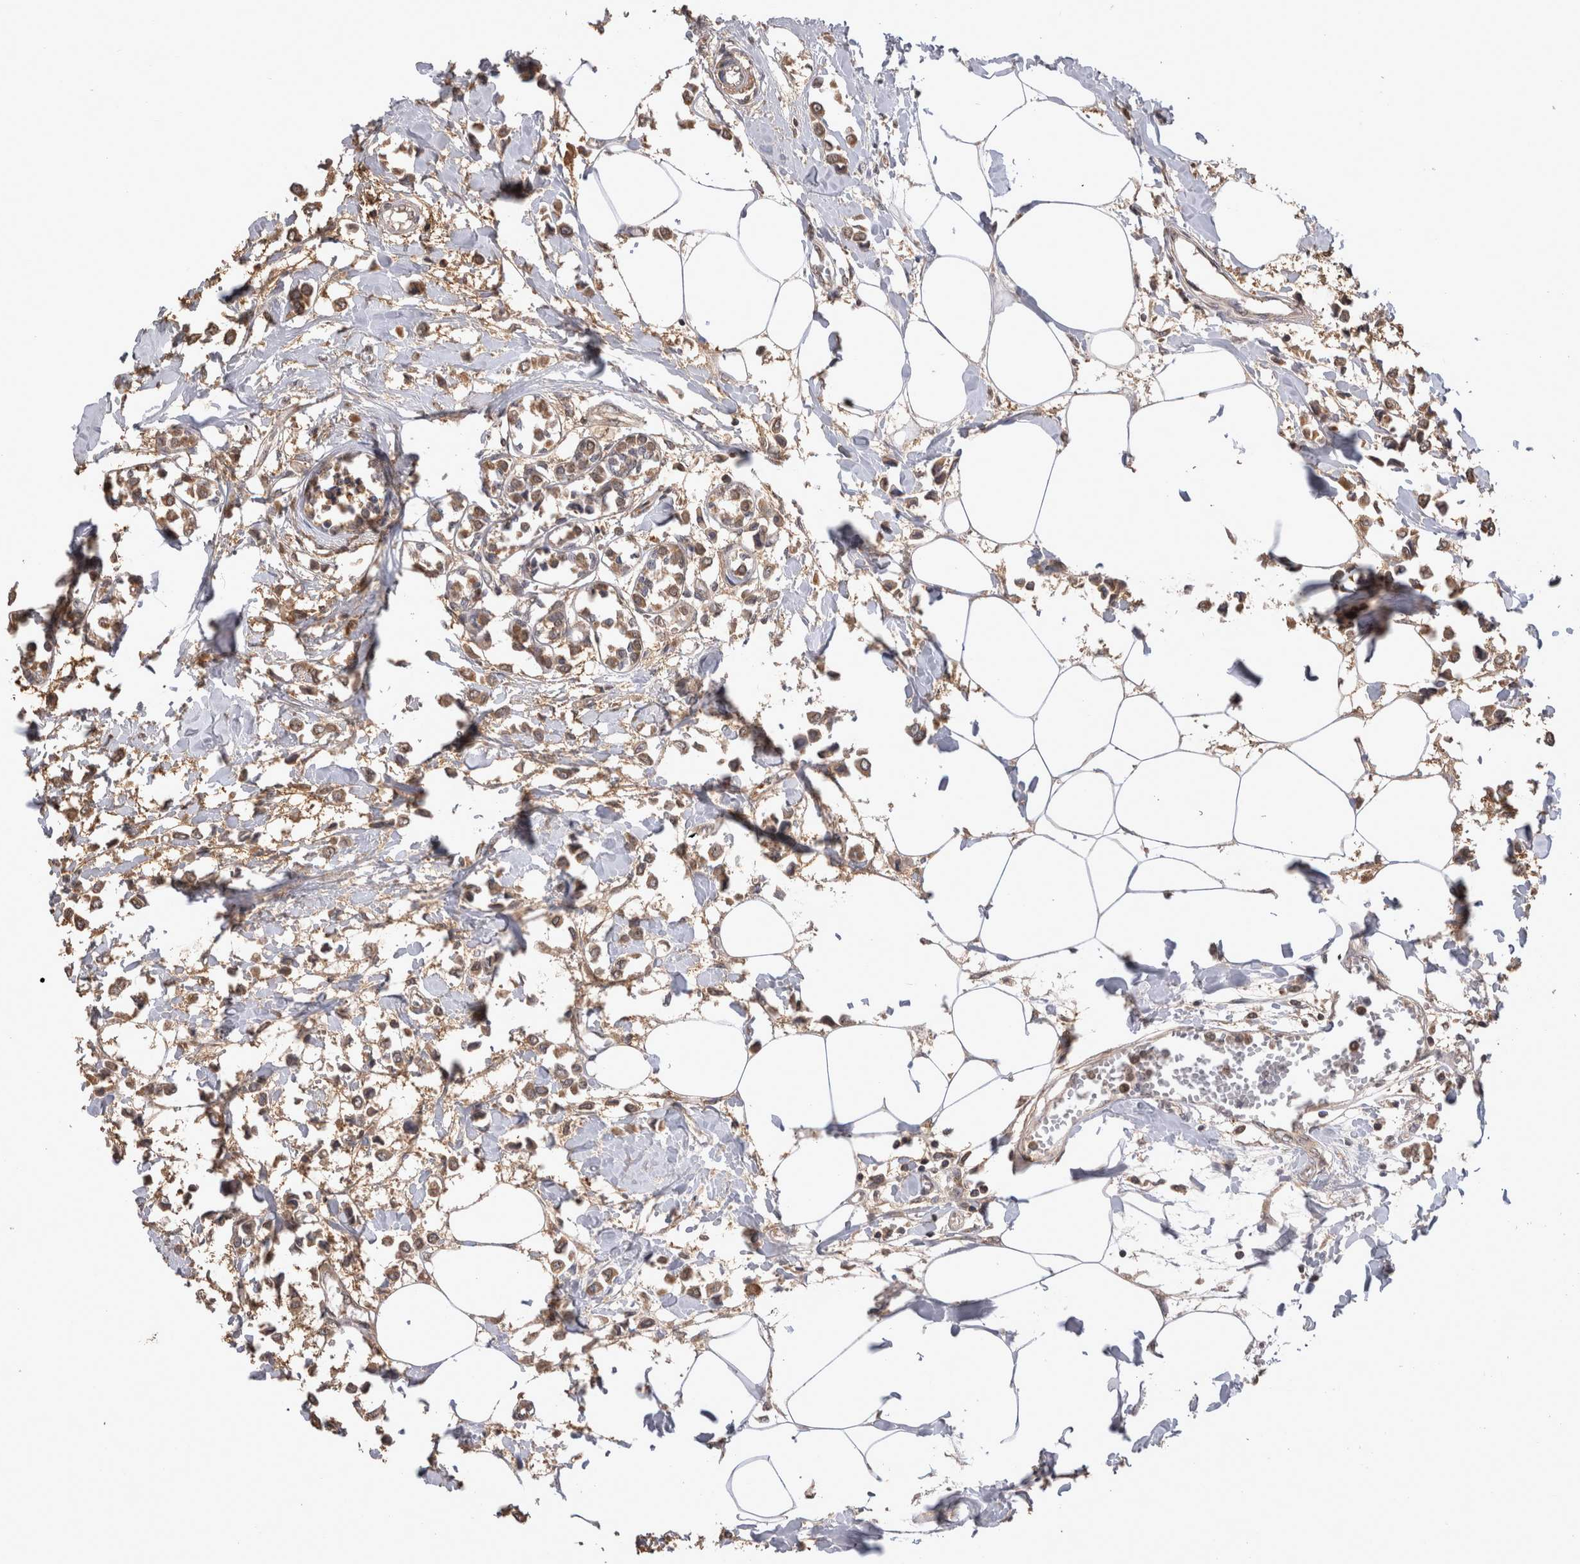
{"staining": {"intensity": "moderate", "quantity": ">75%", "location": "cytoplasmic/membranous"}, "tissue": "breast cancer", "cell_type": "Tumor cells", "image_type": "cancer", "snomed": [{"axis": "morphology", "description": "Lobular carcinoma"}, {"axis": "topography", "description": "Breast"}], "caption": "About >75% of tumor cells in human breast cancer (lobular carcinoma) show moderate cytoplasmic/membranous protein positivity as visualized by brown immunohistochemical staining.", "gene": "PREP", "patient": {"sex": "female", "age": 51}}